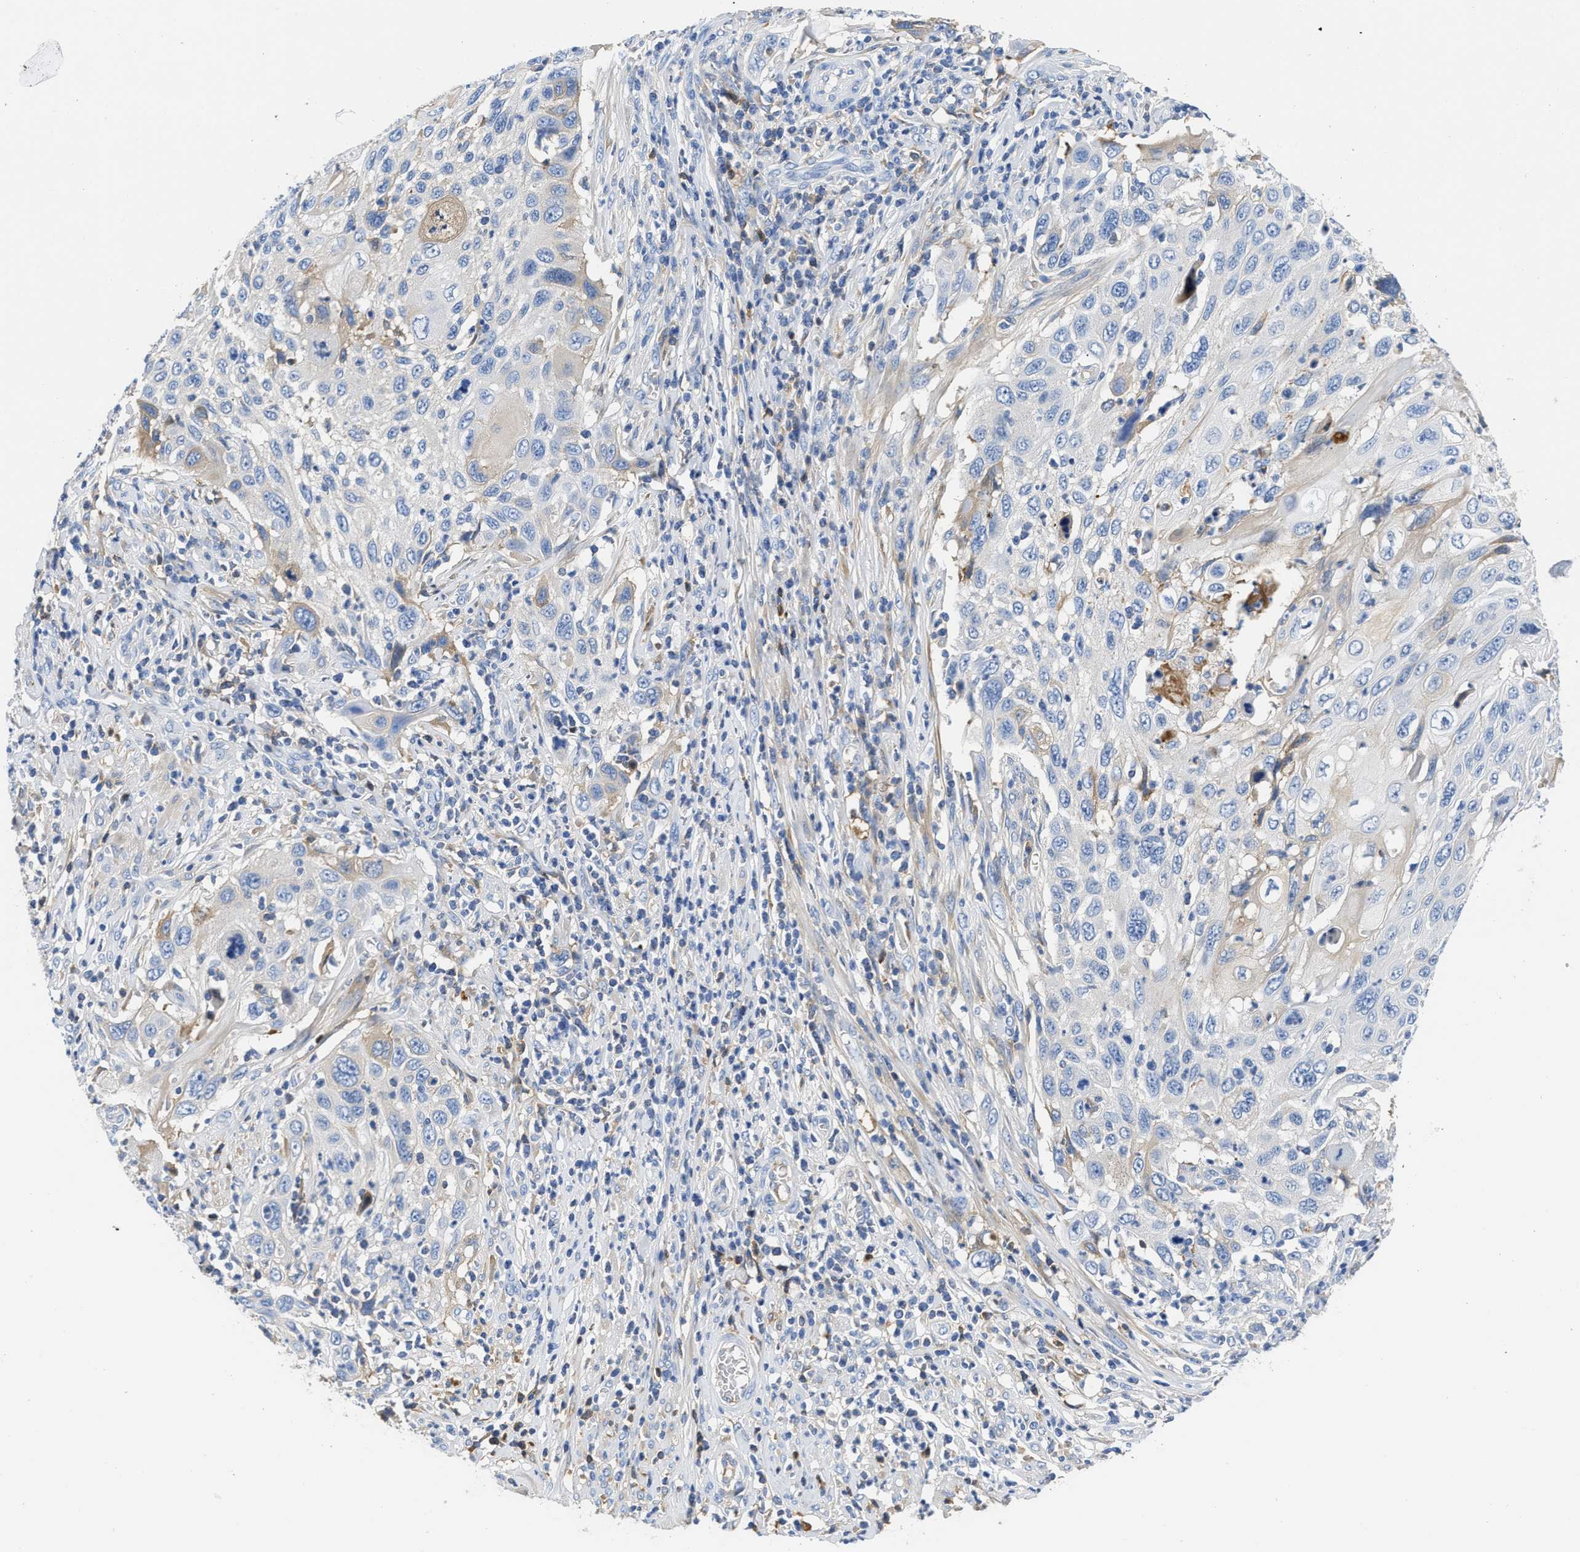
{"staining": {"intensity": "weak", "quantity": "<25%", "location": "cytoplasmic/membranous"}, "tissue": "cervical cancer", "cell_type": "Tumor cells", "image_type": "cancer", "snomed": [{"axis": "morphology", "description": "Squamous cell carcinoma, NOS"}, {"axis": "topography", "description": "Cervix"}], "caption": "A high-resolution histopathology image shows immunohistochemistry staining of squamous cell carcinoma (cervical), which shows no significant positivity in tumor cells. (DAB immunohistochemistry (IHC), high magnification).", "gene": "GC", "patient": {"sex": "female", "age": 70}}